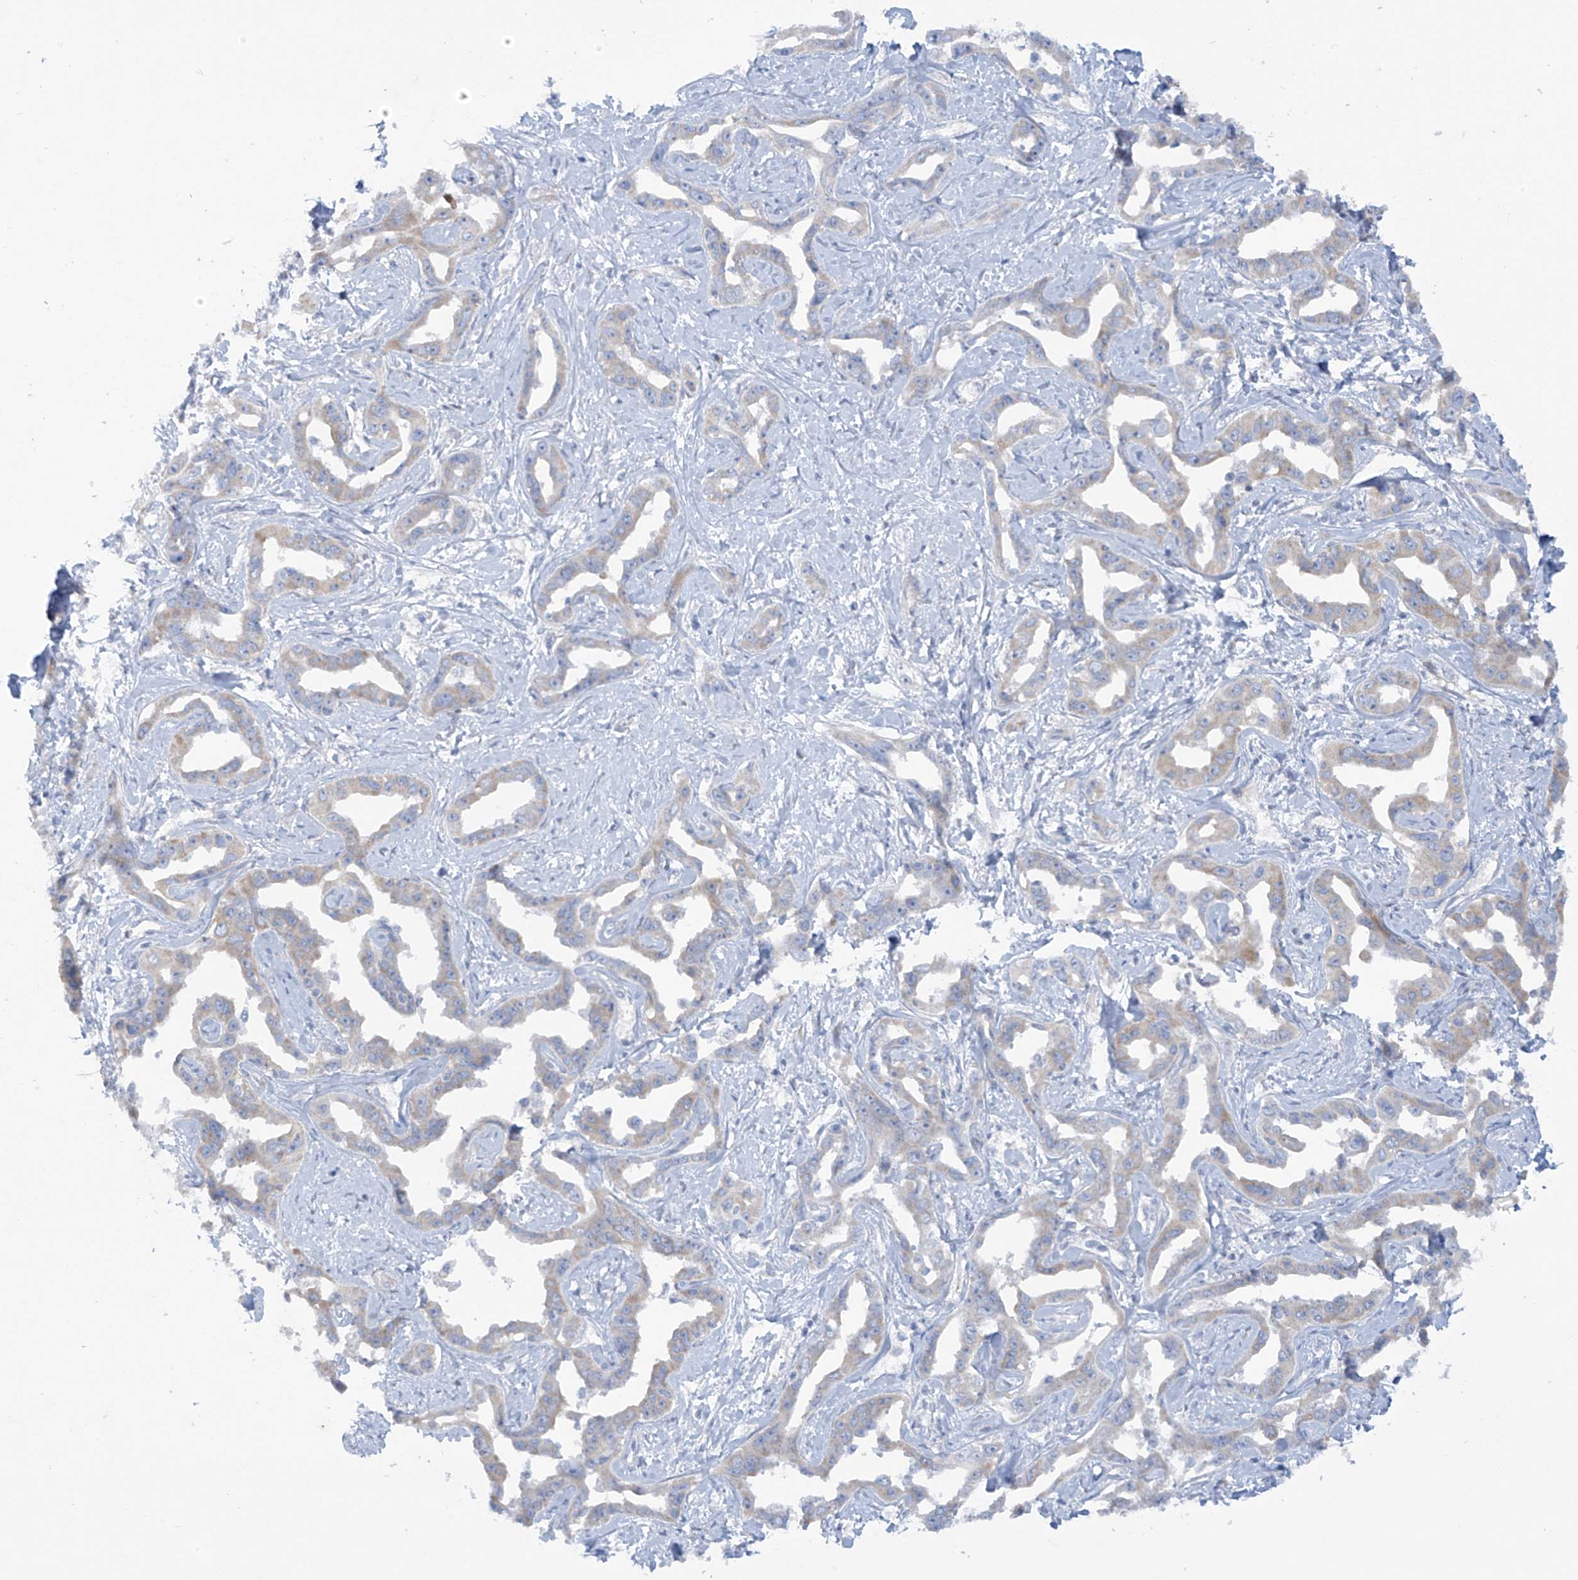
{"staining": {"intensity": "weak", "quantity": "25%-75%", "location": "cytoplasmic/membranous"}, "tissue": "liver cancer", "cell_type": "Tumor cells", "image_type": "cancer", "snomed": [{"axis": "morphology", "description": "Cholangiocarcinoma"}, {"axis": "topography", "description": "Liver"}], "caption": "This is an image of immunohistochemistry (IHC) staining of liver cancer, which shows weak expression in the cytoplasmic/membranous of tumor cells.", "gene": "TRMT2B", "patient": {"sex": "male", "age": 59}}